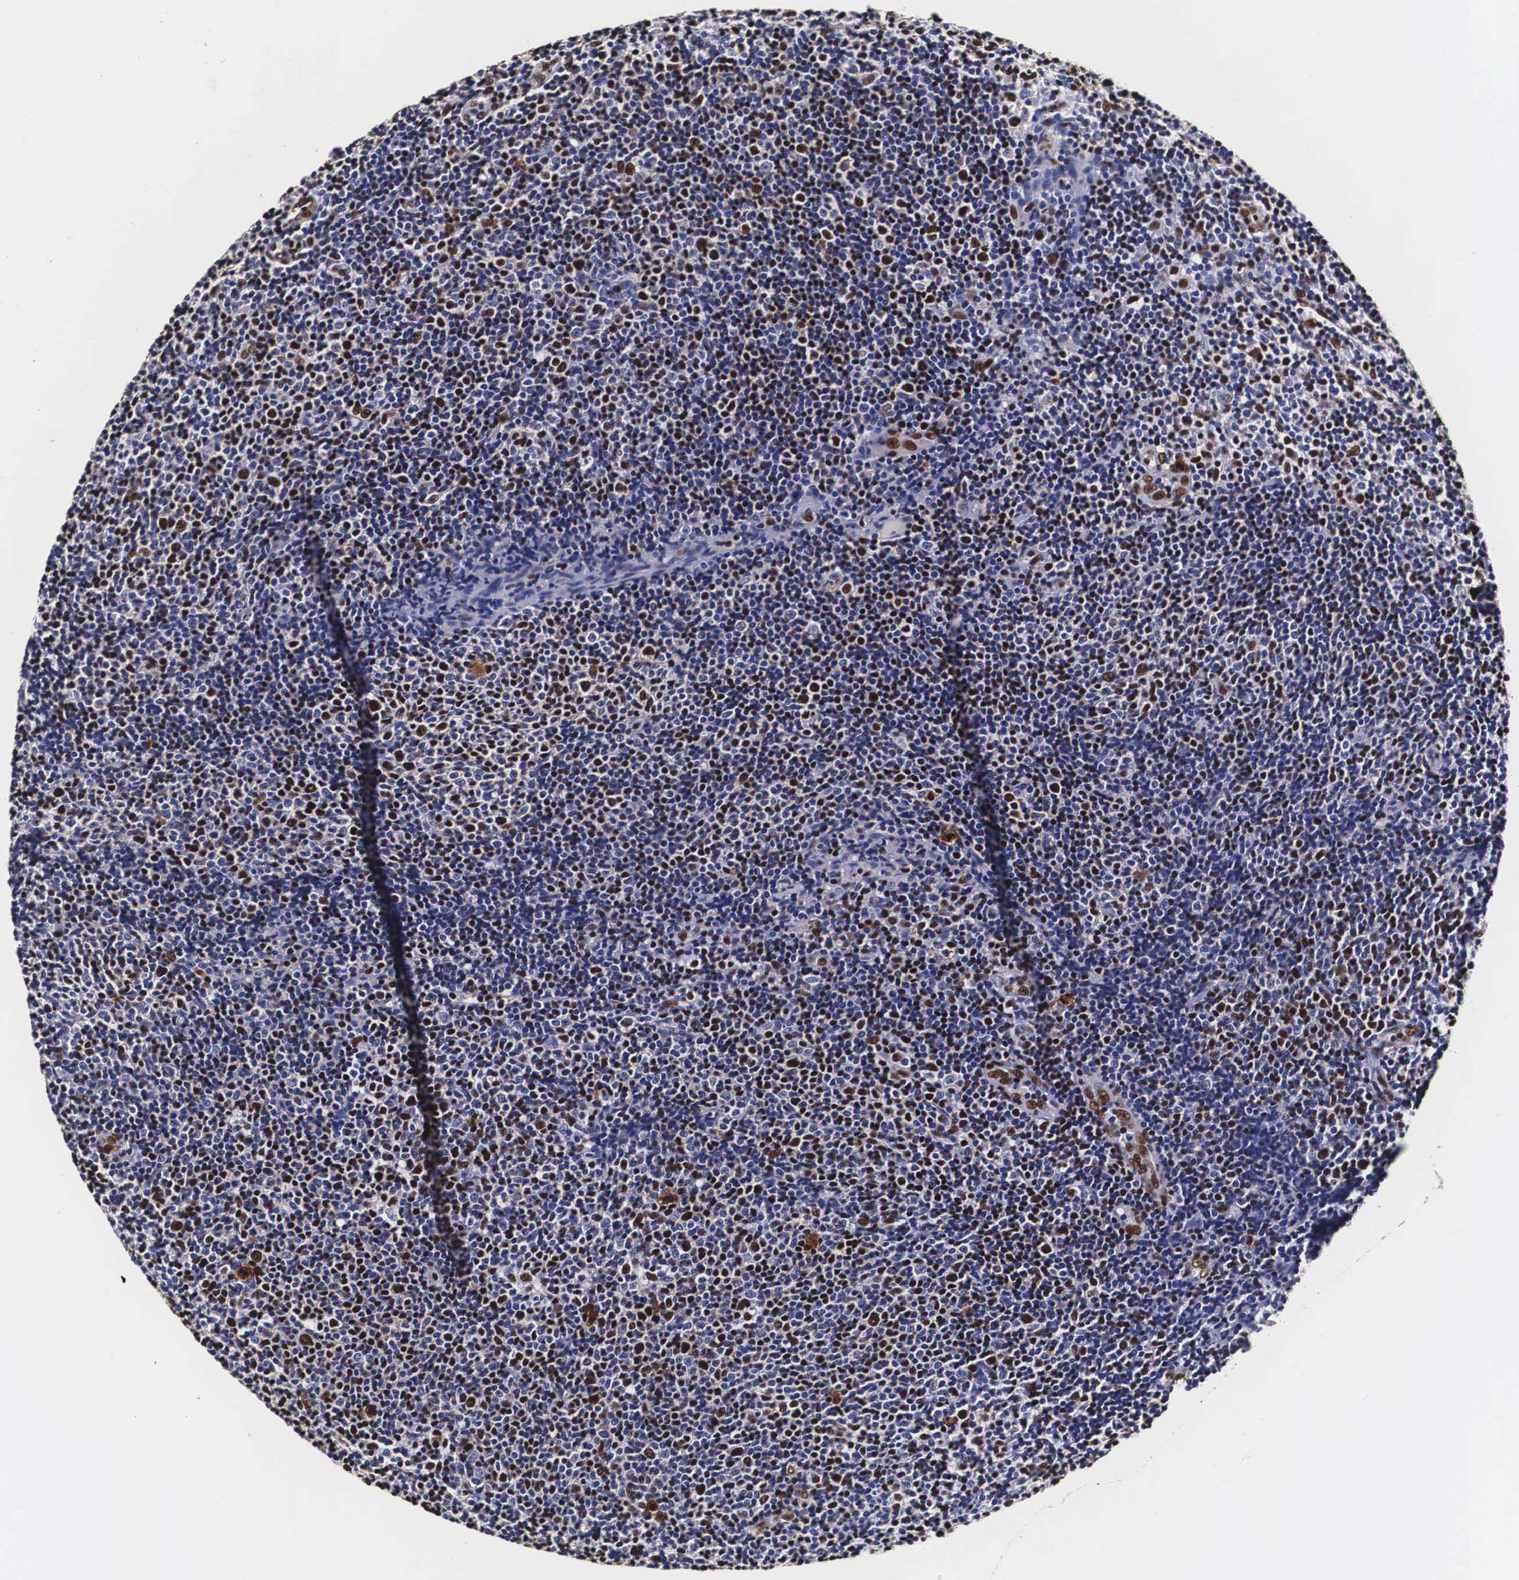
{"staining": {"intensity": "strong", "quantity": "<25%", "location": "nuclear"}, "tissue": "lymphoma", "cell_type": "Tumor cells", "image_type": "cancer", "snomed": [{"axis": "morphology", "description": "Malignant lymphoma, non-Hodgkin's type, Low grade"}, {"axis": "topography", "description": "Lymph node"}], "caption": "A micrograph of human malignant lymphoma, non-Hodgkin's type (low-grade) stained for a protein demonstrates strong nuclear brown staining in tumor cells.", "gene": "PABPN1", "patient": {"sex": "male", "age": 49}}